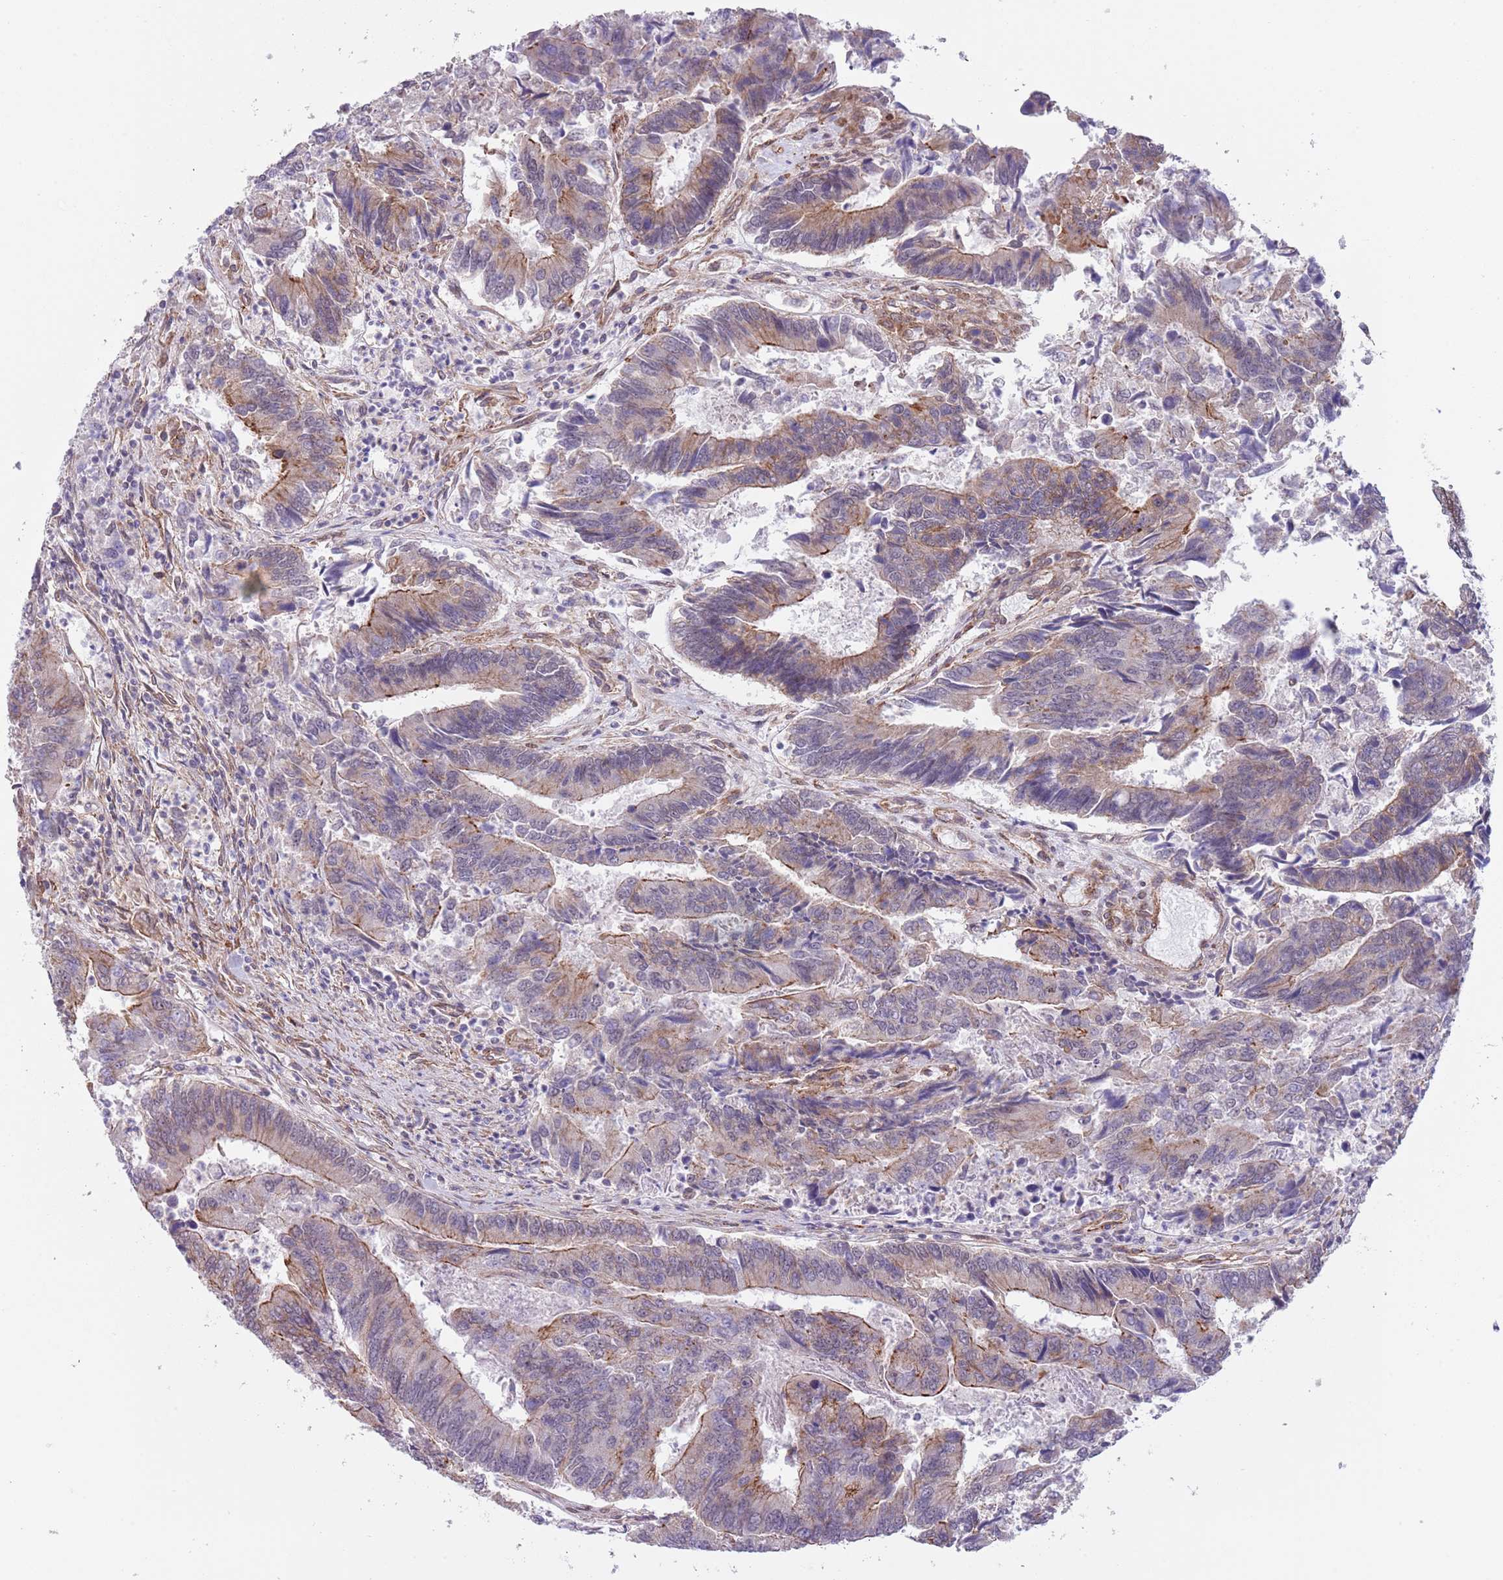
{"staining": {"intensity": "moderate", "quantity": "25%-75%", "location": "cytoplasmic/membranous"}, "tissue": "colorectal cancer", "cell_type": "Tumor cells", "image_type": "cancer", "snomed": [{"axis": "morphology", "description": "Adenocarcinoma, NOS"}, {"axis": "topography", "description": "Colon"}], "caption": "A photomicrograph of human colorectal cancer (adenocarcinoma) stained for a protein exhibits moderate cytoplasmic/membranous brown staining in tumor cells.", "gene": "CREBZF", "patient": {"sex": "female", "age": 67}}